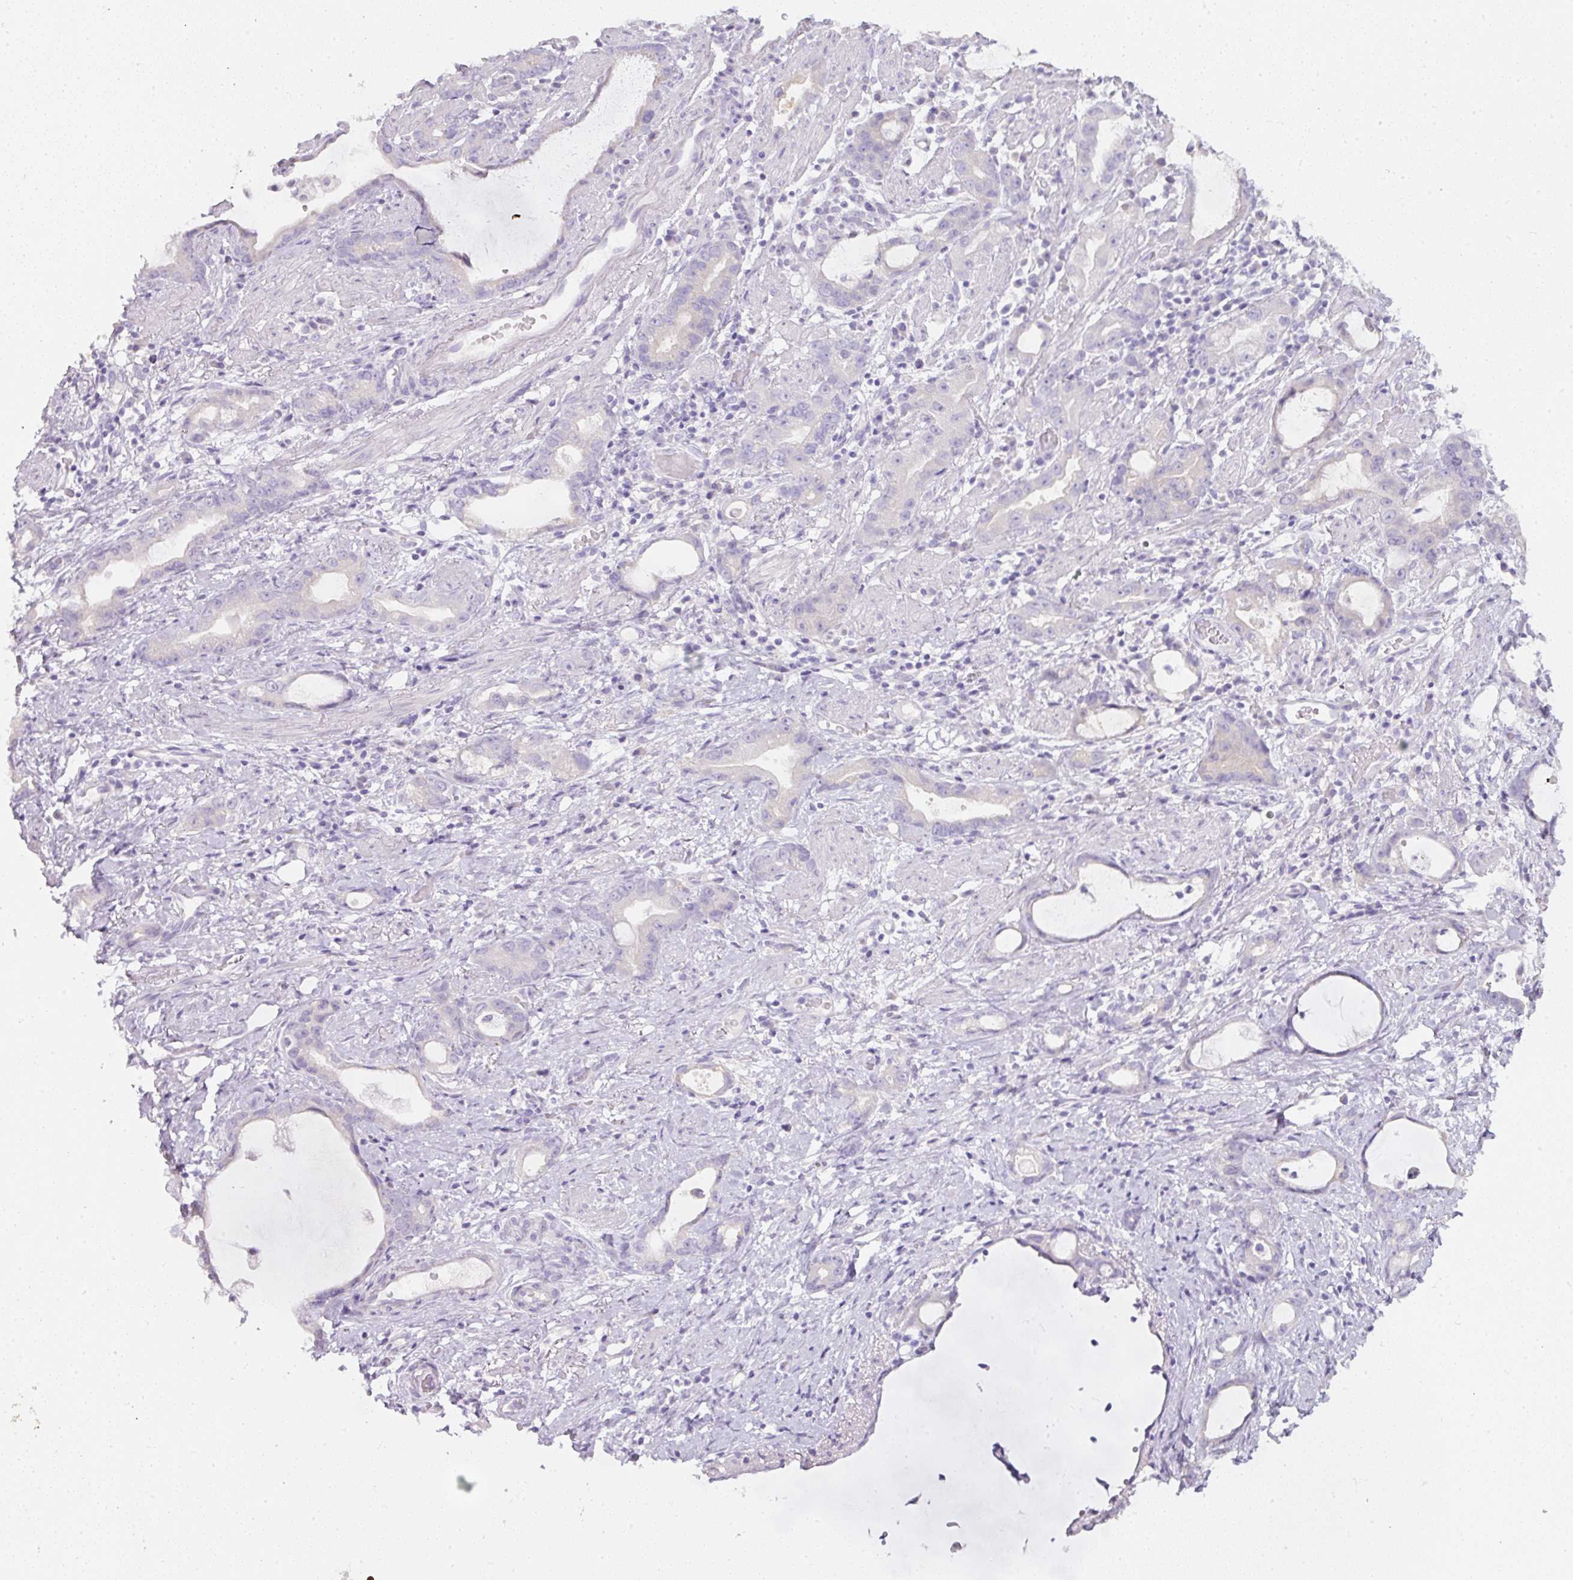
{"staining": {"intensity": "negative", "quantity": "none", "location": "none"}, "tissue": "stomach cancer", "cell_type": "Tumor cells", "image_type": "cancer", "snomed": [{"axis": "morphology", "description": "Adenocarcinoma, NOS"}, {"axis": "topography", "description": "Stomach"}], "caption": "Tumor cells are negative for brown protein staining in stomach cancer (adenocarcinoma). (Stains: DAB IHC with hematoxylin counter stain, Microscopy: brightfield microscopy at high magnification).", "gene": "SLC2A2", "patient": {"sex": "male", "age": 55}}